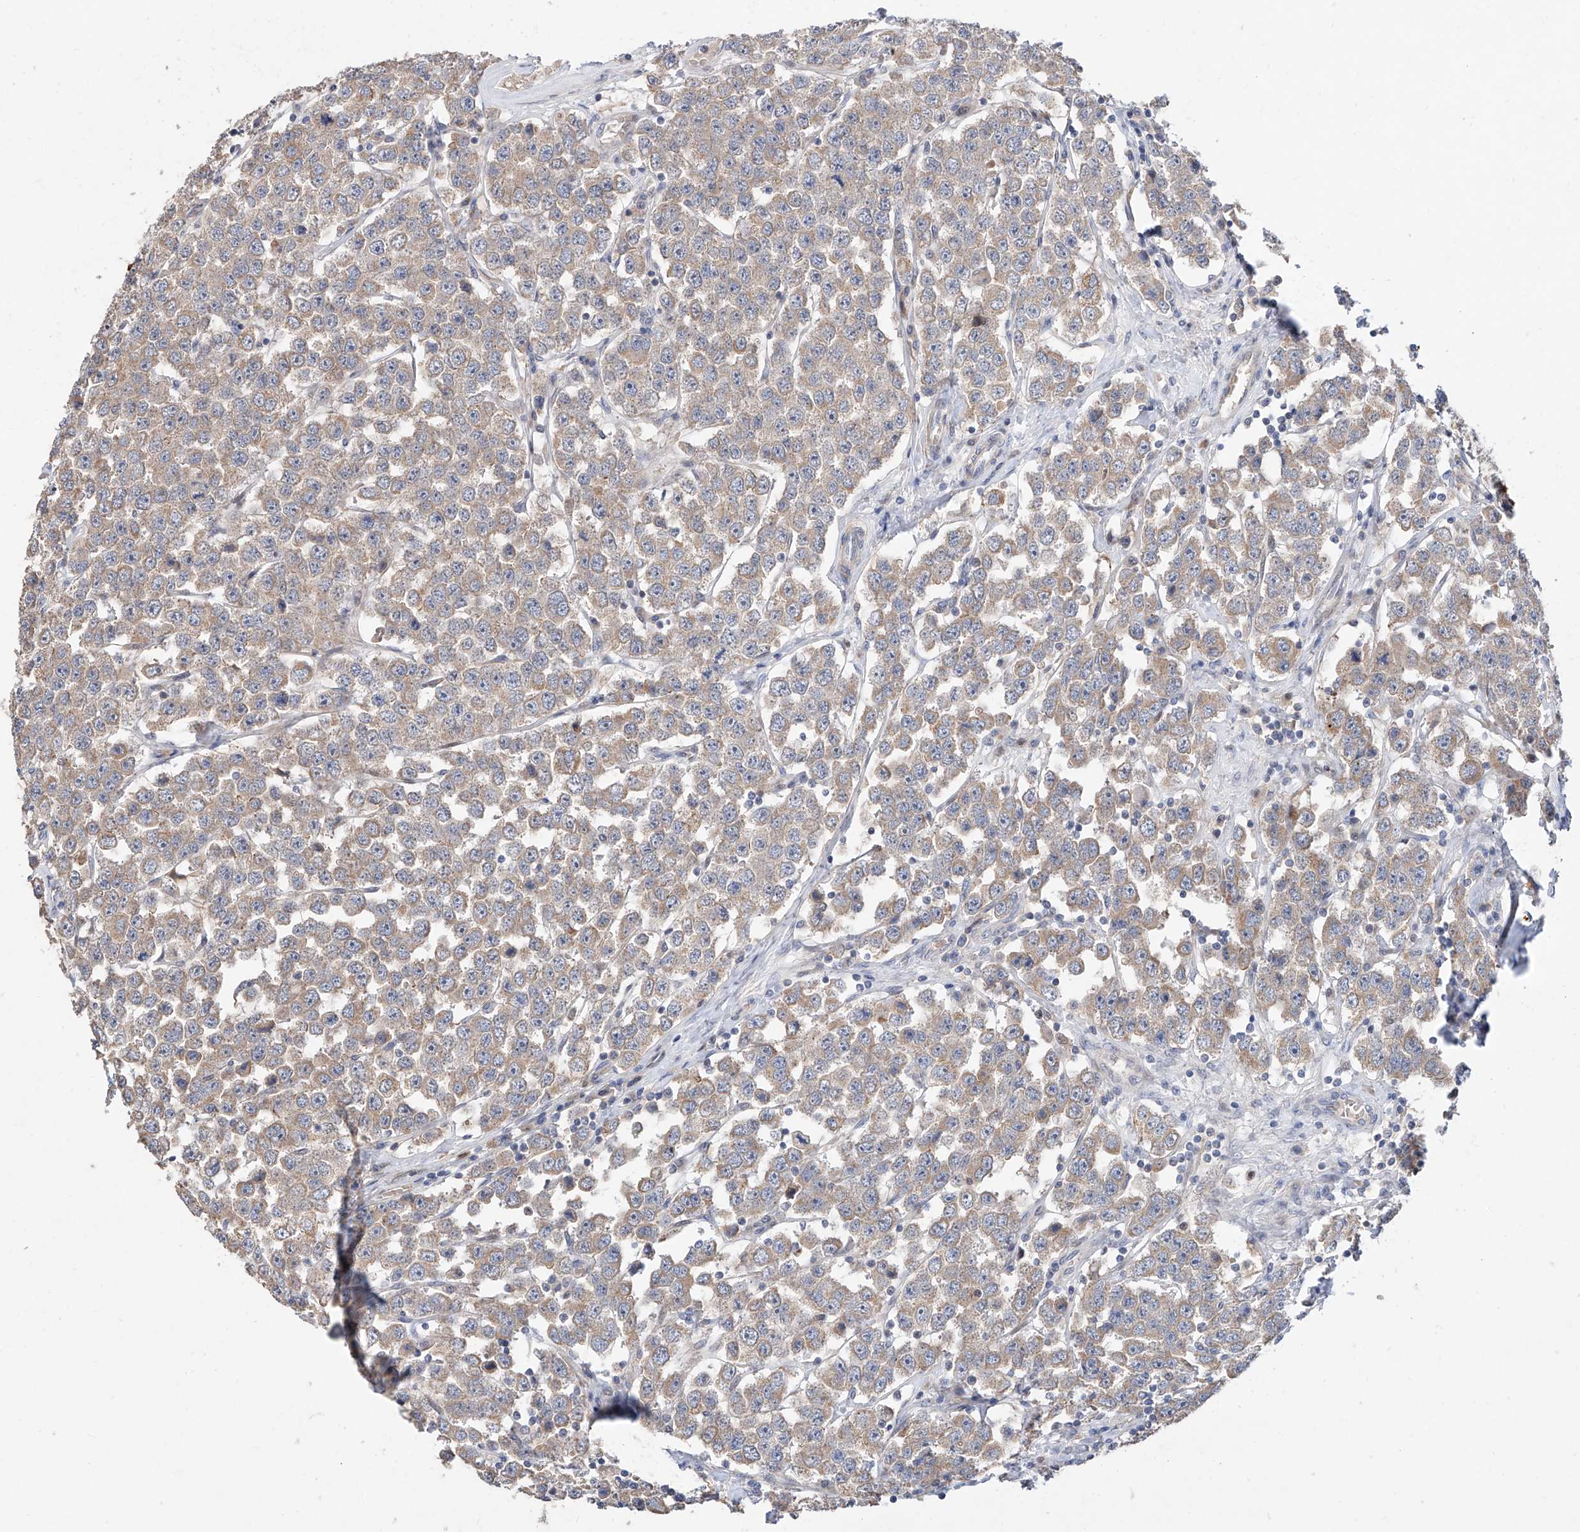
{"staining": {"intensity": "weak", "quantity": ">75%", "location": "cytoplasmic/membranous"}, "tissue": "testis cancer", "cell_type": "Tumor cells", "image_type": "cancer", "snomed": [{"axis": "morphology", "description": "Seminoma, NOS"}, {"axis": "topography", "description": "Testis"}], "caption": "A high-resolution histopathology image shows immunohistochemistry (IHC) staining of testis cancer, which exhibits weak cytoplasmic/membranous expression in about >75% of tumor cells.", "gene": "FUCA2", "patient": {"sex": "male", "age": 28}}